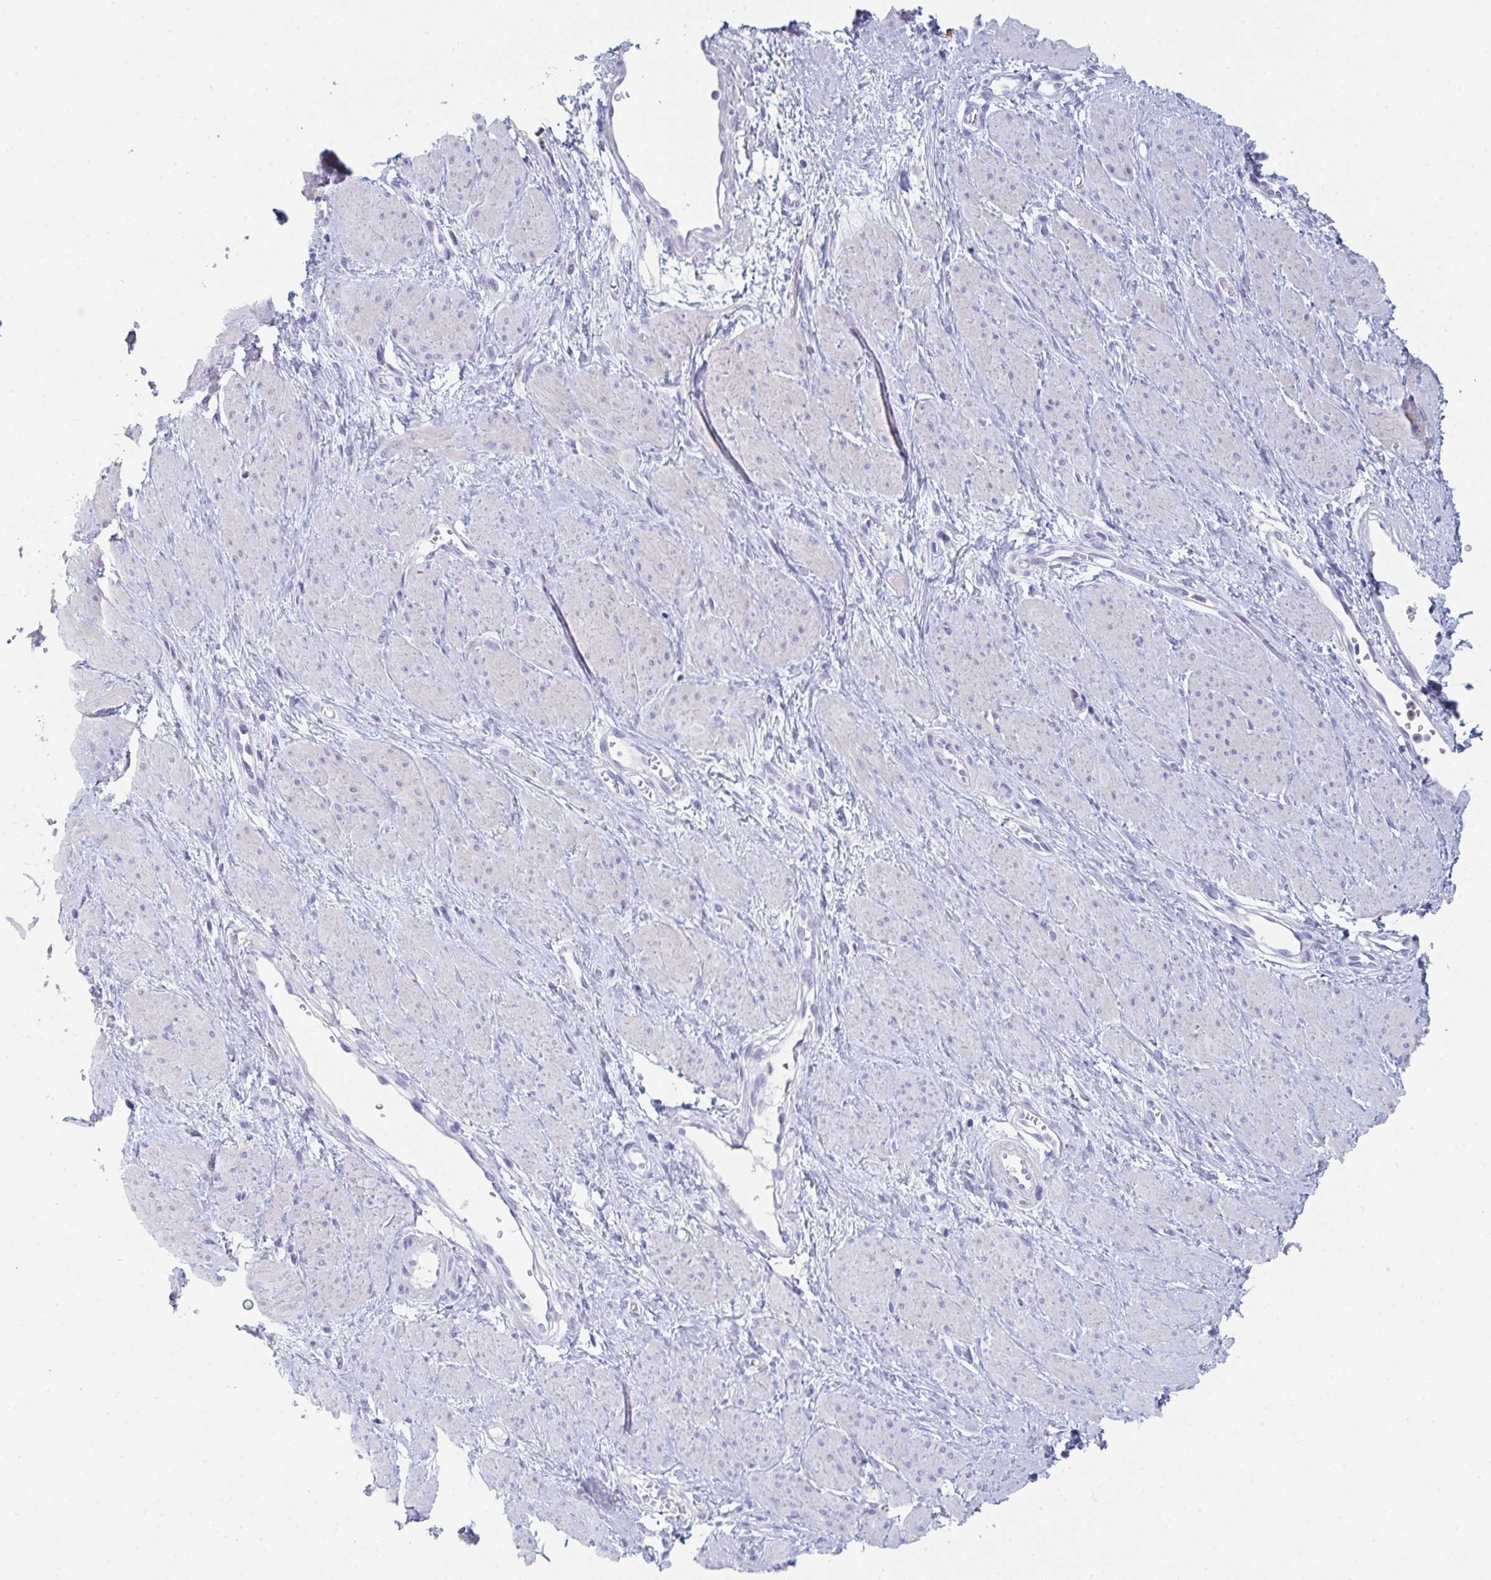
{"staining": {"intensity": "negative", "quantity": "none", "location": "none"}, "tissue": "smooth muscle", "cell_type": "Smooth muscle cells", "image_type": "normal", "snomed": [{"axis": "morphology", "description": "Normal tissue, NOS"}, {"axis": "topography", "description": "Smooth muscle"}, {"axis": "topography", "description": "Uterus"}], "caption": "A high-resolution photomicrograph shows immunohistochemistry (IHC) staining of unremarkable smooth muscle, which shows no significant expression in smooth muscle cells.", "gene": "RUBCN", "patient": {"sex": "female", "age": 39}}